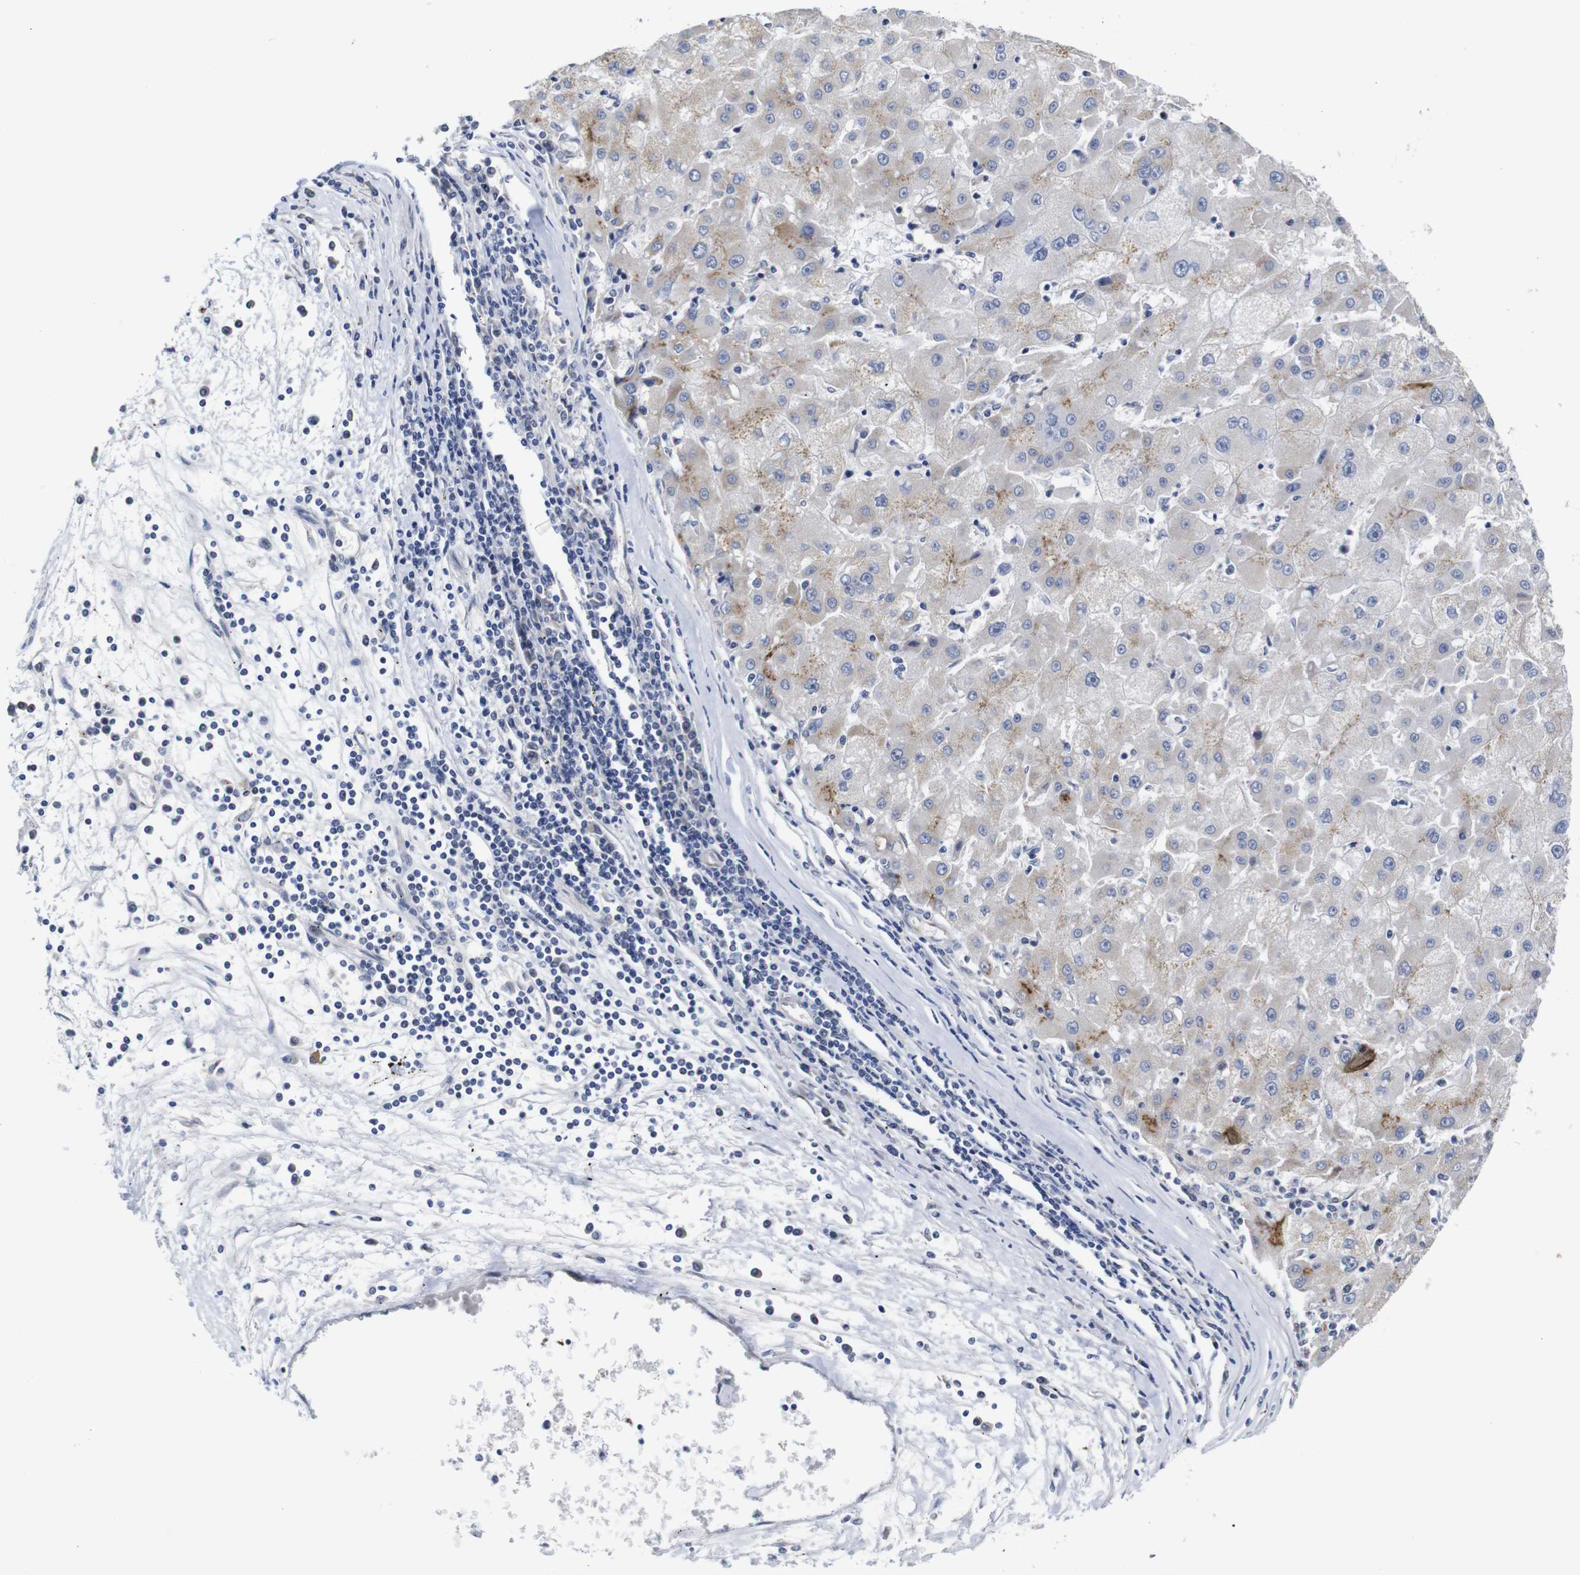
{"staining": {"intensity": "moderate", "quantity": "<25%", "location": "cytoplasmic/membranous"}, "tissue": "liver cancer", "cell_type": "Tumor cells", "image_type": "cancer", "snomed": [{"axis": "morphology", "description": "Carcinoma, Hepatocellular, NOS"}, {"axis": "topography", "description": "Liver"}], "caption": "This micrograph displays immunohistochemistry staining of hepatocellular carcinoma (liver), with low moderate cytoplasmic/membranous staining in about <25% of tumor cells.", "gene": "FURIN", "patient": {"sex": "male", "age": 72}}